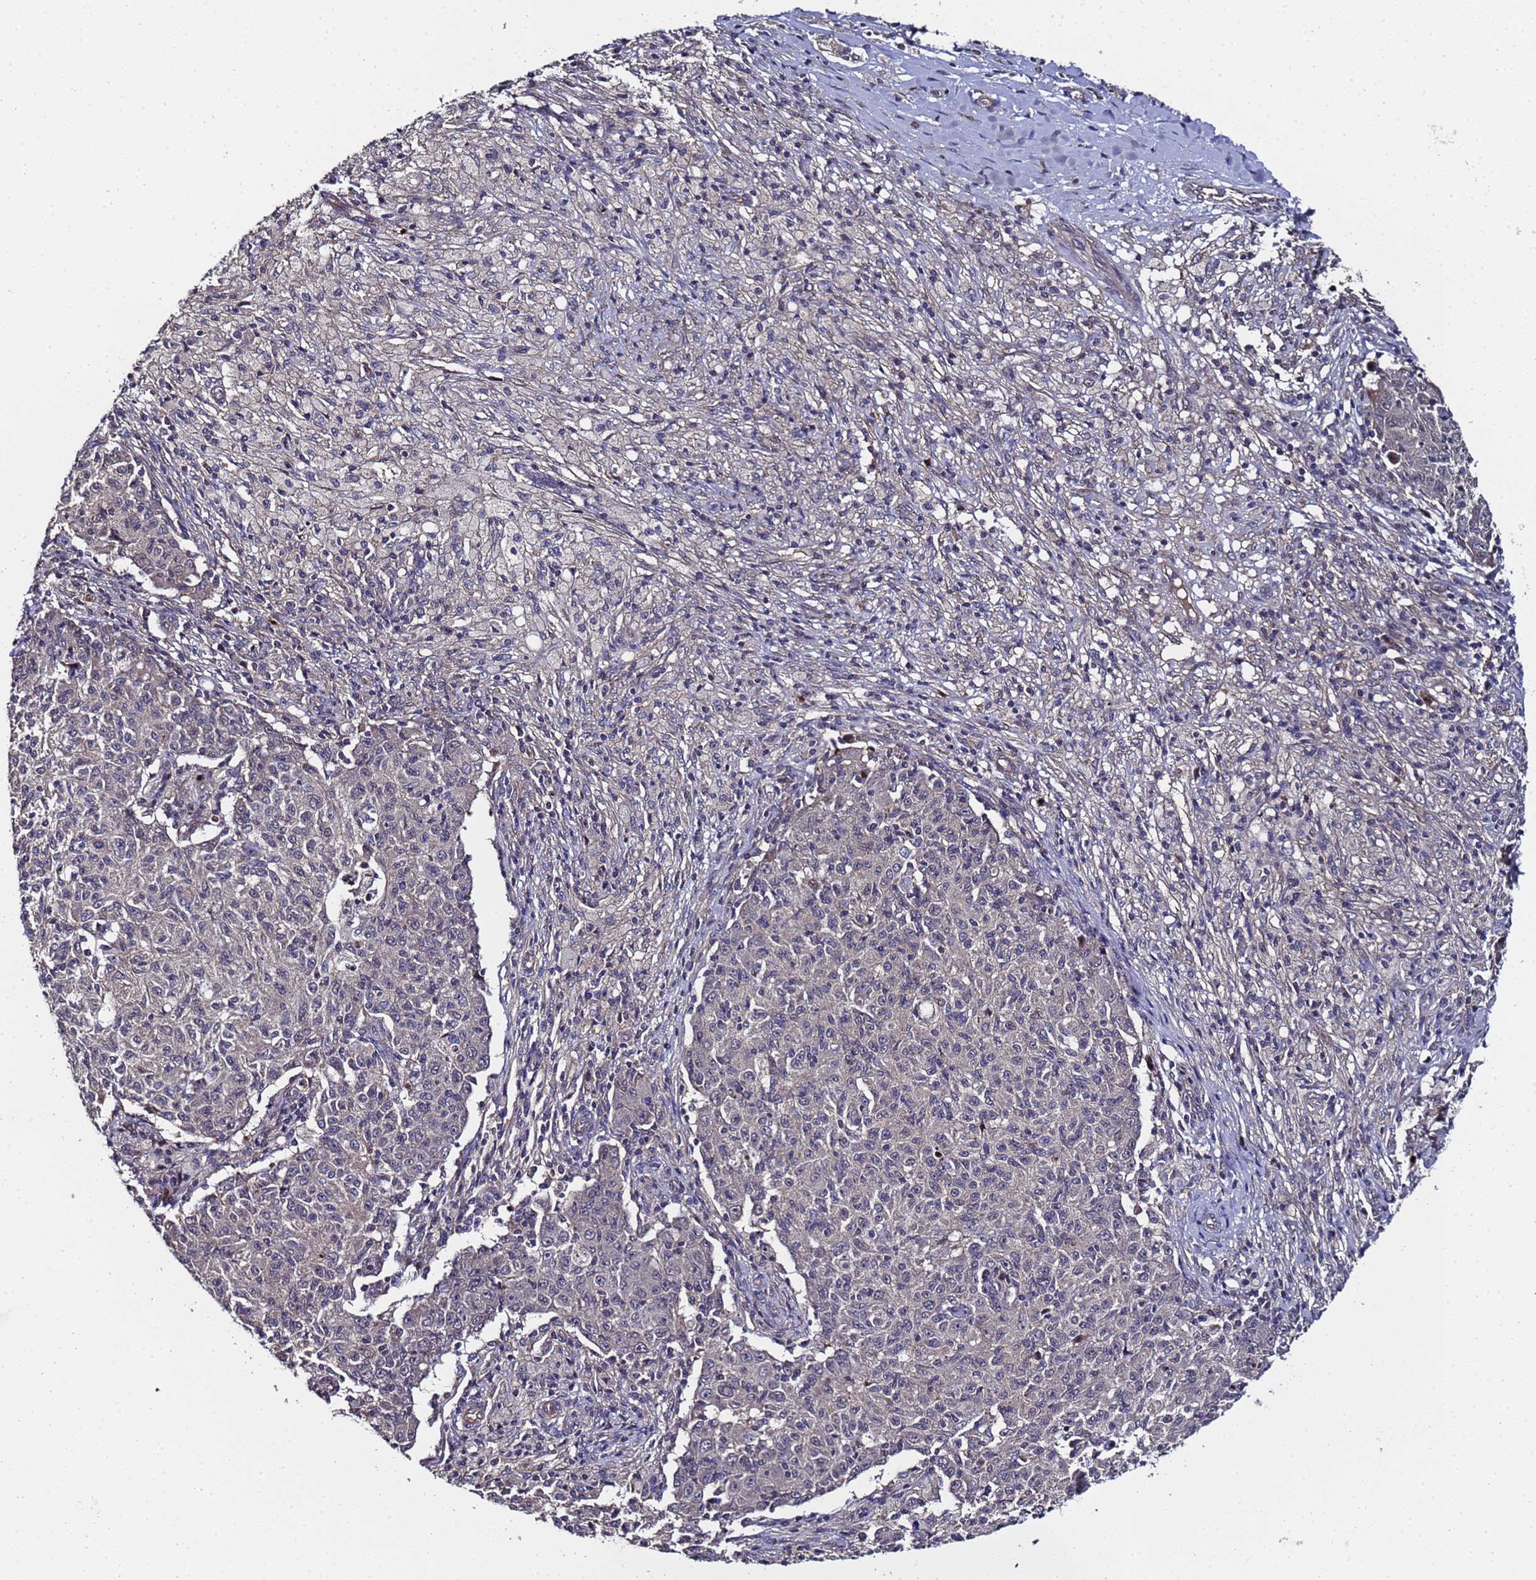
{"staining": {"intensity": "negative", "quantity": "none", "location": "none"}, "tissue": "ovarian cancer", "cell_type": "Tumor cells", "image_type": "cancer", "snomed": [{"axis": "morphology", "description": "Carcinoma, endometroid"}, {"axis": "topography", "description": "Ovary"}], "caption": "Ovarian endometroid carcinoma was stained to show a protein in brown. There is no significant expression in tumor cells.", "gene": "GSTCD", "patient": {"sex": "female", "age": 42}}